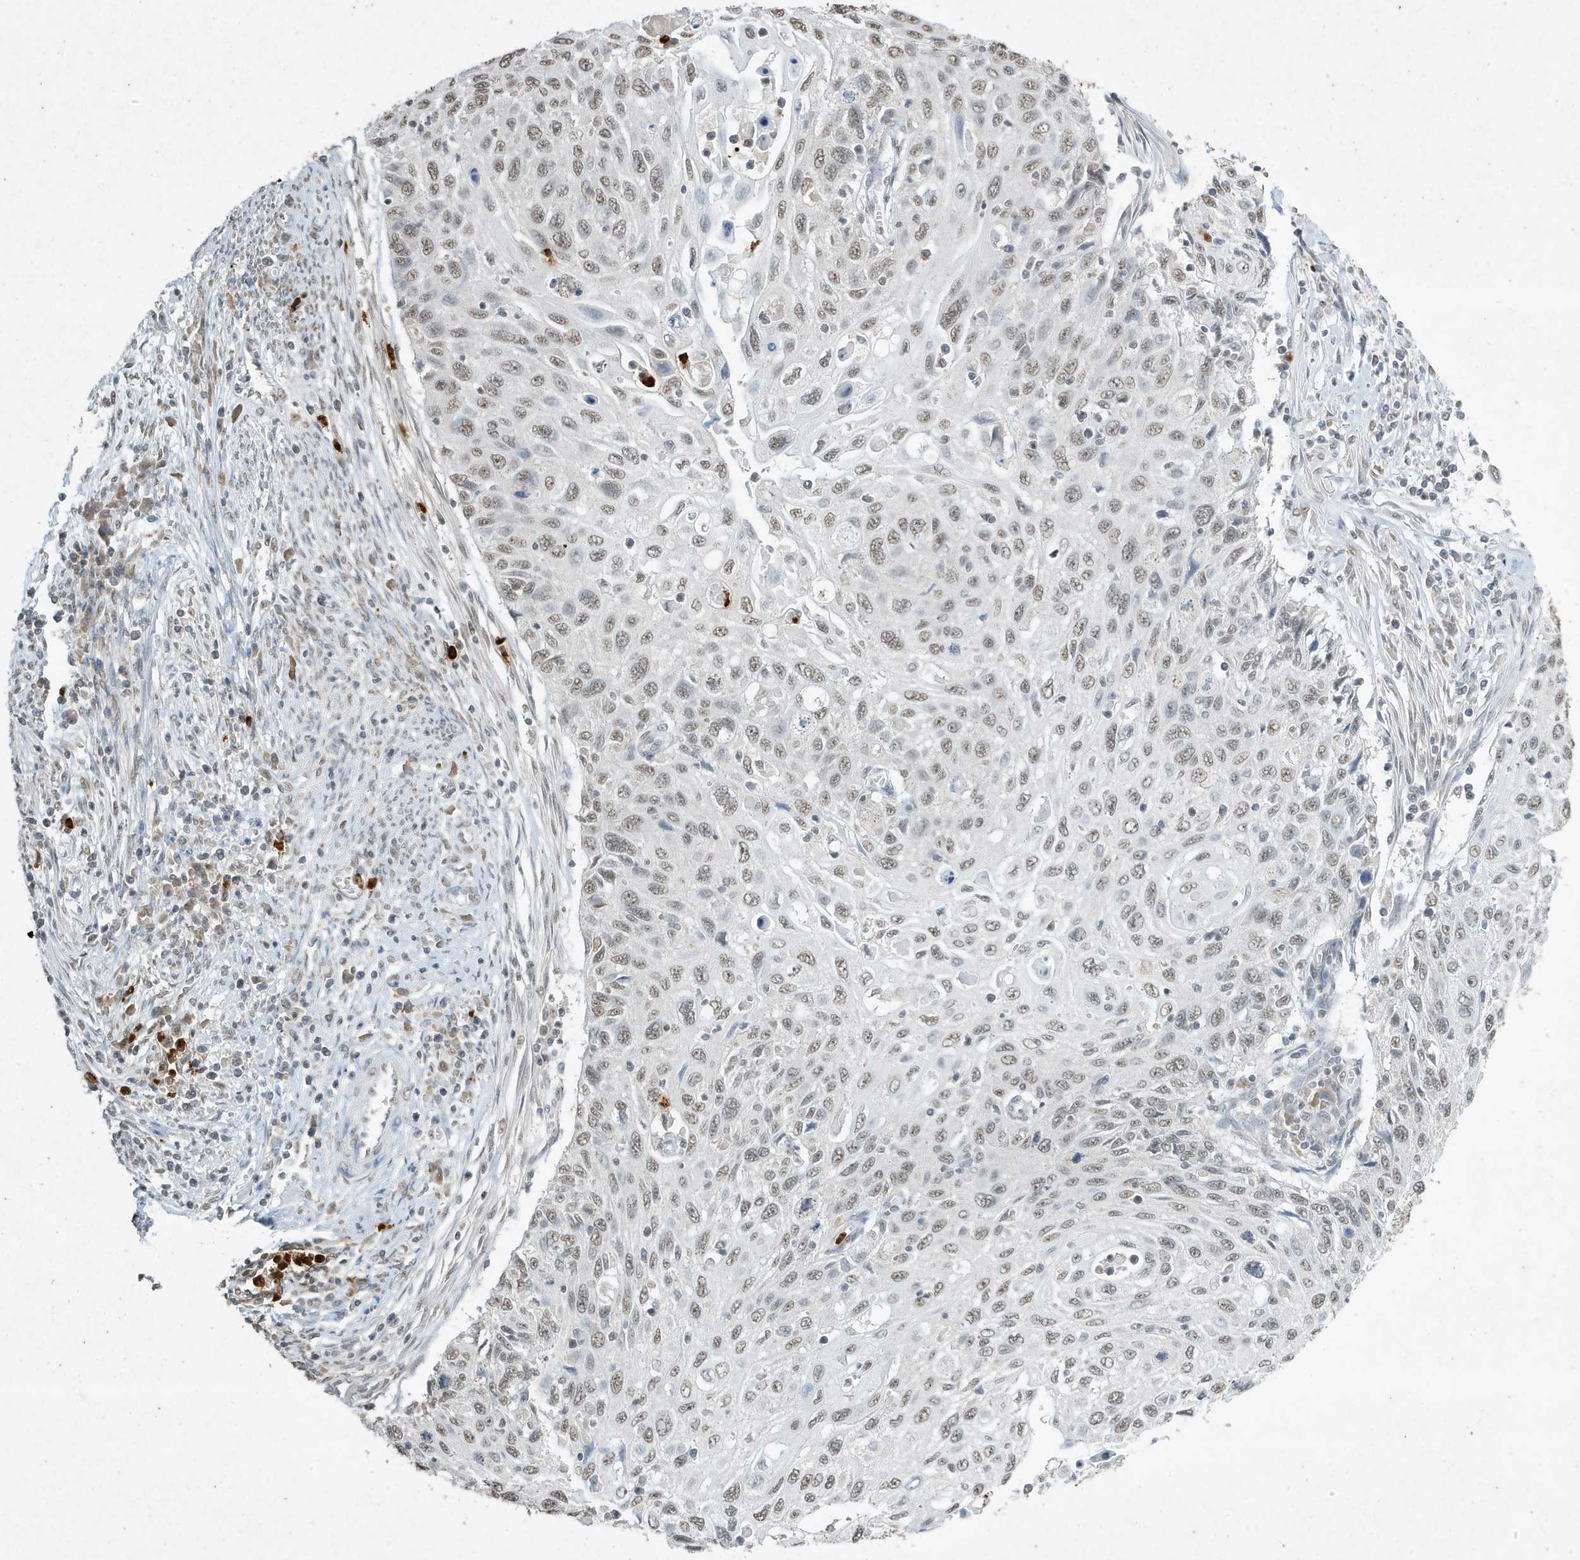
{"staining": {"intensity": "weak", "quantity": ">75%", "location": "nuclear"}, "tissue": "cervical cancer", "cell_type": "Tumor cells", "image_type": "cancer", "snomed": [{"axis": "morphology", "description": "Squamous cell carcinoma, NOS"}, {"axis": "topography", "description": "Cervix"}], "caption": "Approximately >75% of tumor cells in human squamous cell carcinoma (cervical) exhibit weak nuclear protein expression as visualized by brown immunohistochemical staining.", "gene": "DEFA1", "patient": {"sex": "female", "age": 70}}